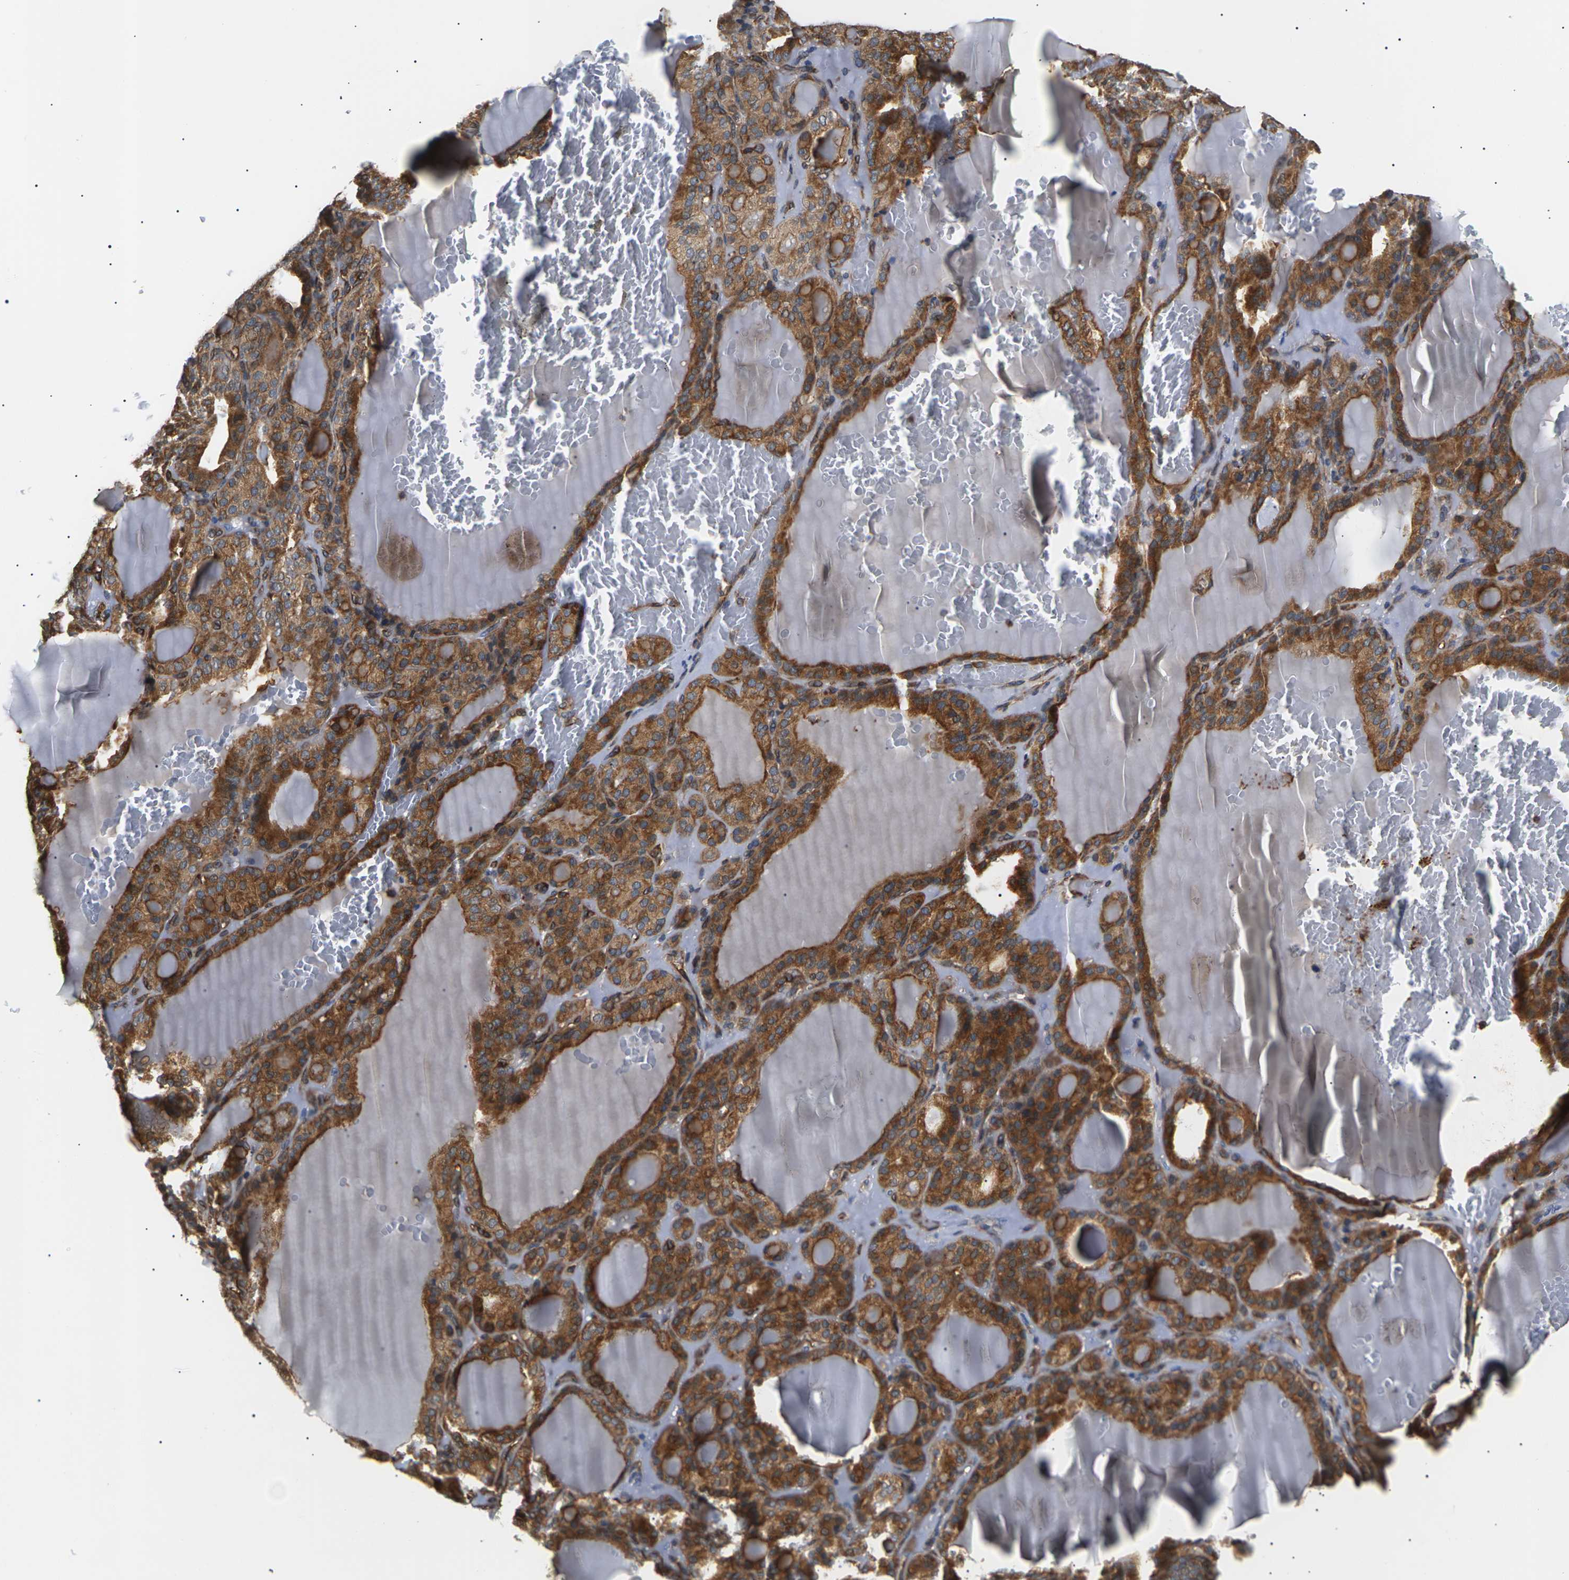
{"staining": {"intensity": "strong", "quantity": ">75%", "location": "cytoplasmic/membranous"}, "tissue": "thyroid gland", "cell_type": "Glandular cells", "image_type": "normal", "snomed": [{"axis": "morphology", "description": "Normal tissue, NOS"}, {"axis": "topography", "description": "Thyroid gland"}], "caption": "This is an image of IHC staining of unremarkable thyroid gland, which shows strong staining in the cytoplasmic/membranous of glandular cells.", "gene": "TMTC4", "patient": {"sex": "female", "age": 28}}